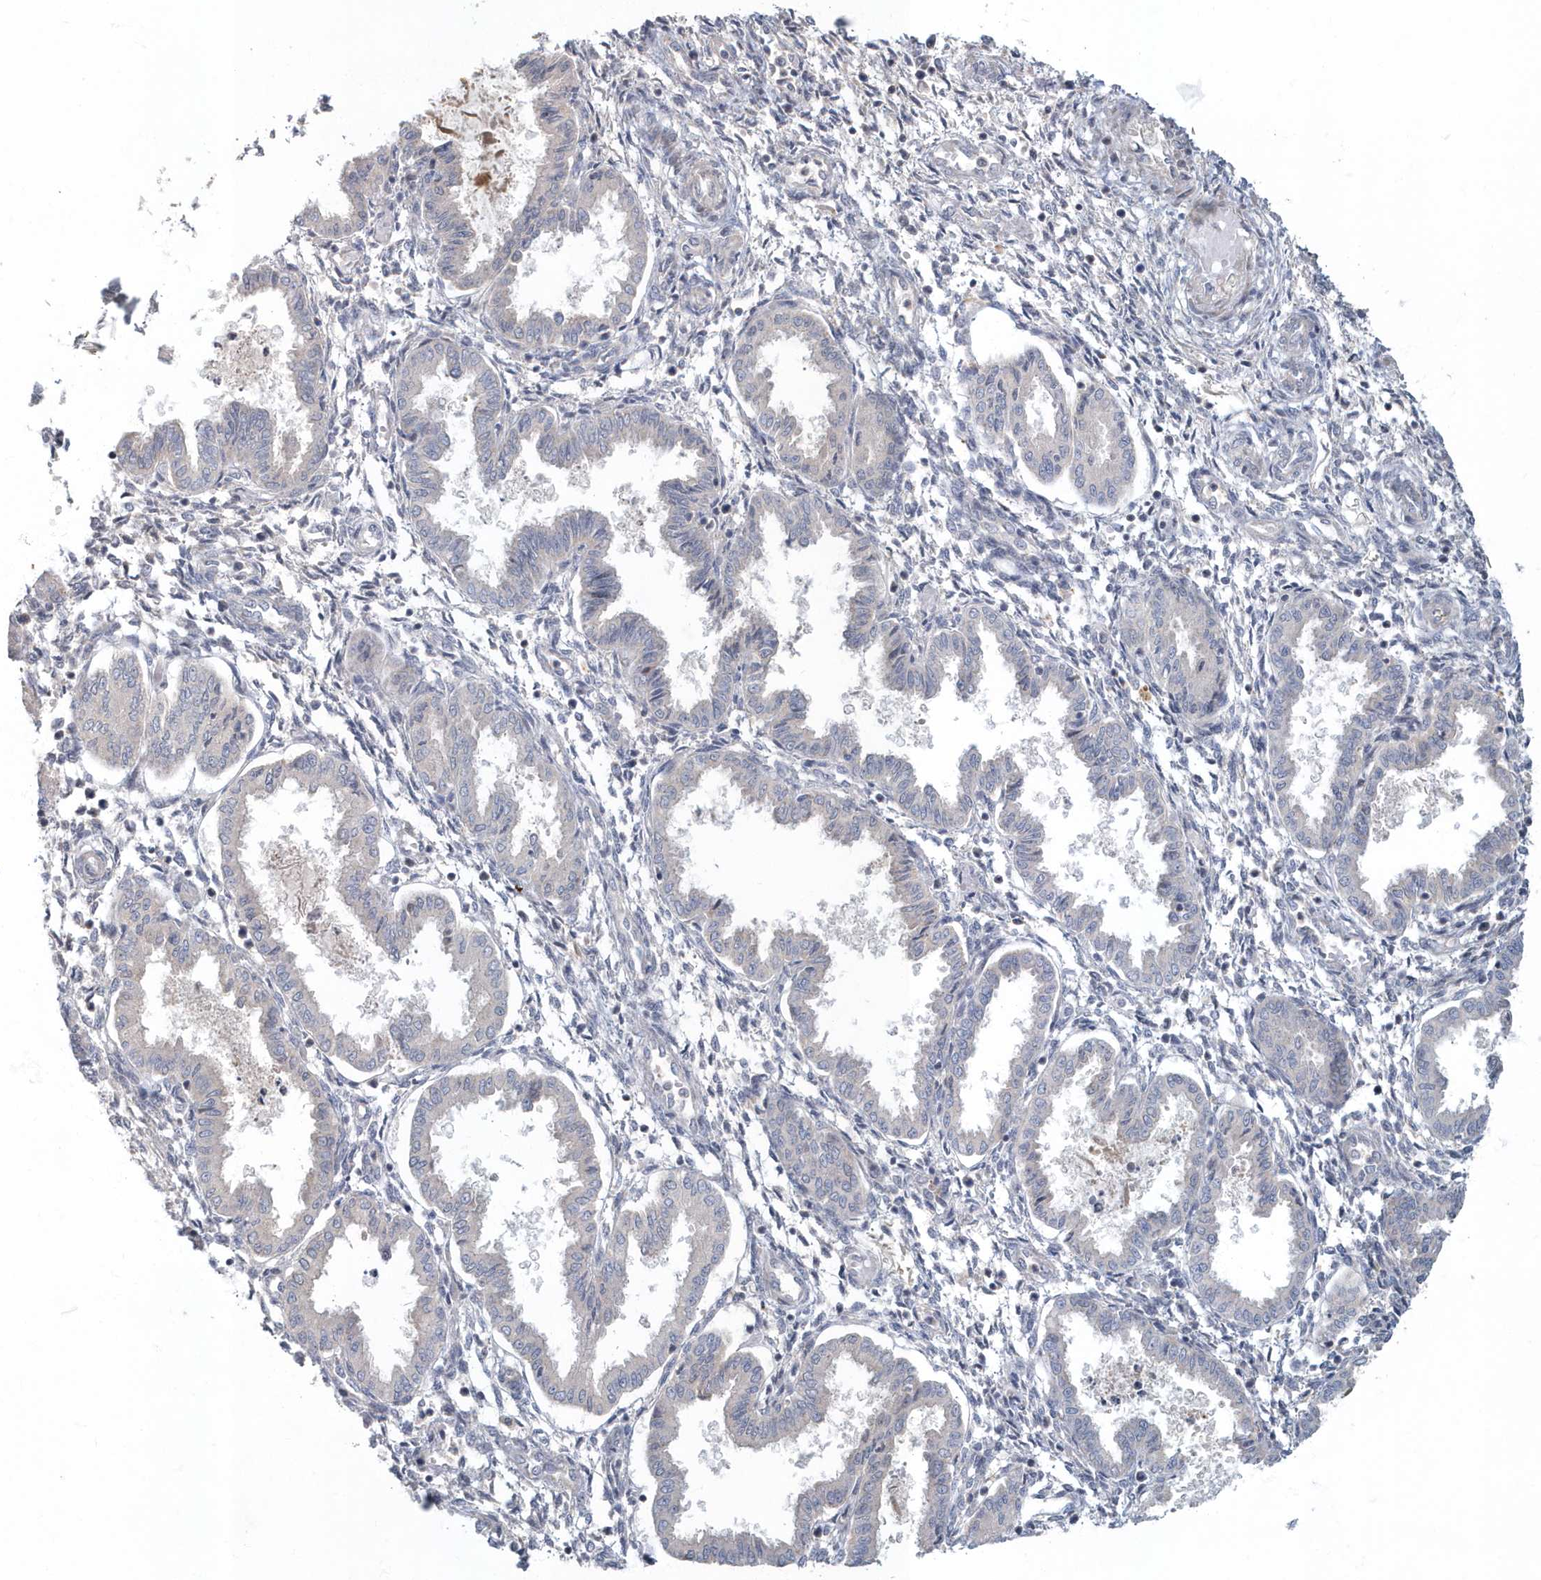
{"staining": {"intensity": "negative", "quantity": "none", "location": "none"}, "tissue": "endometrium", "cell_type": "Cells in endometrial stroma", "image_type": "normal", "snomed": [{"axis": "morphology", "description": "Normal tissue, NOS"}, {"axis": "topography", "description": "Endometrium"}], "caption": "Immunohistochemistry (IHC) of benign human endometrium exhibits no expression in cells in endometrial stroma.", "gene": "ARHGEF38", "patient": {"sex": "female", "age": 33}}